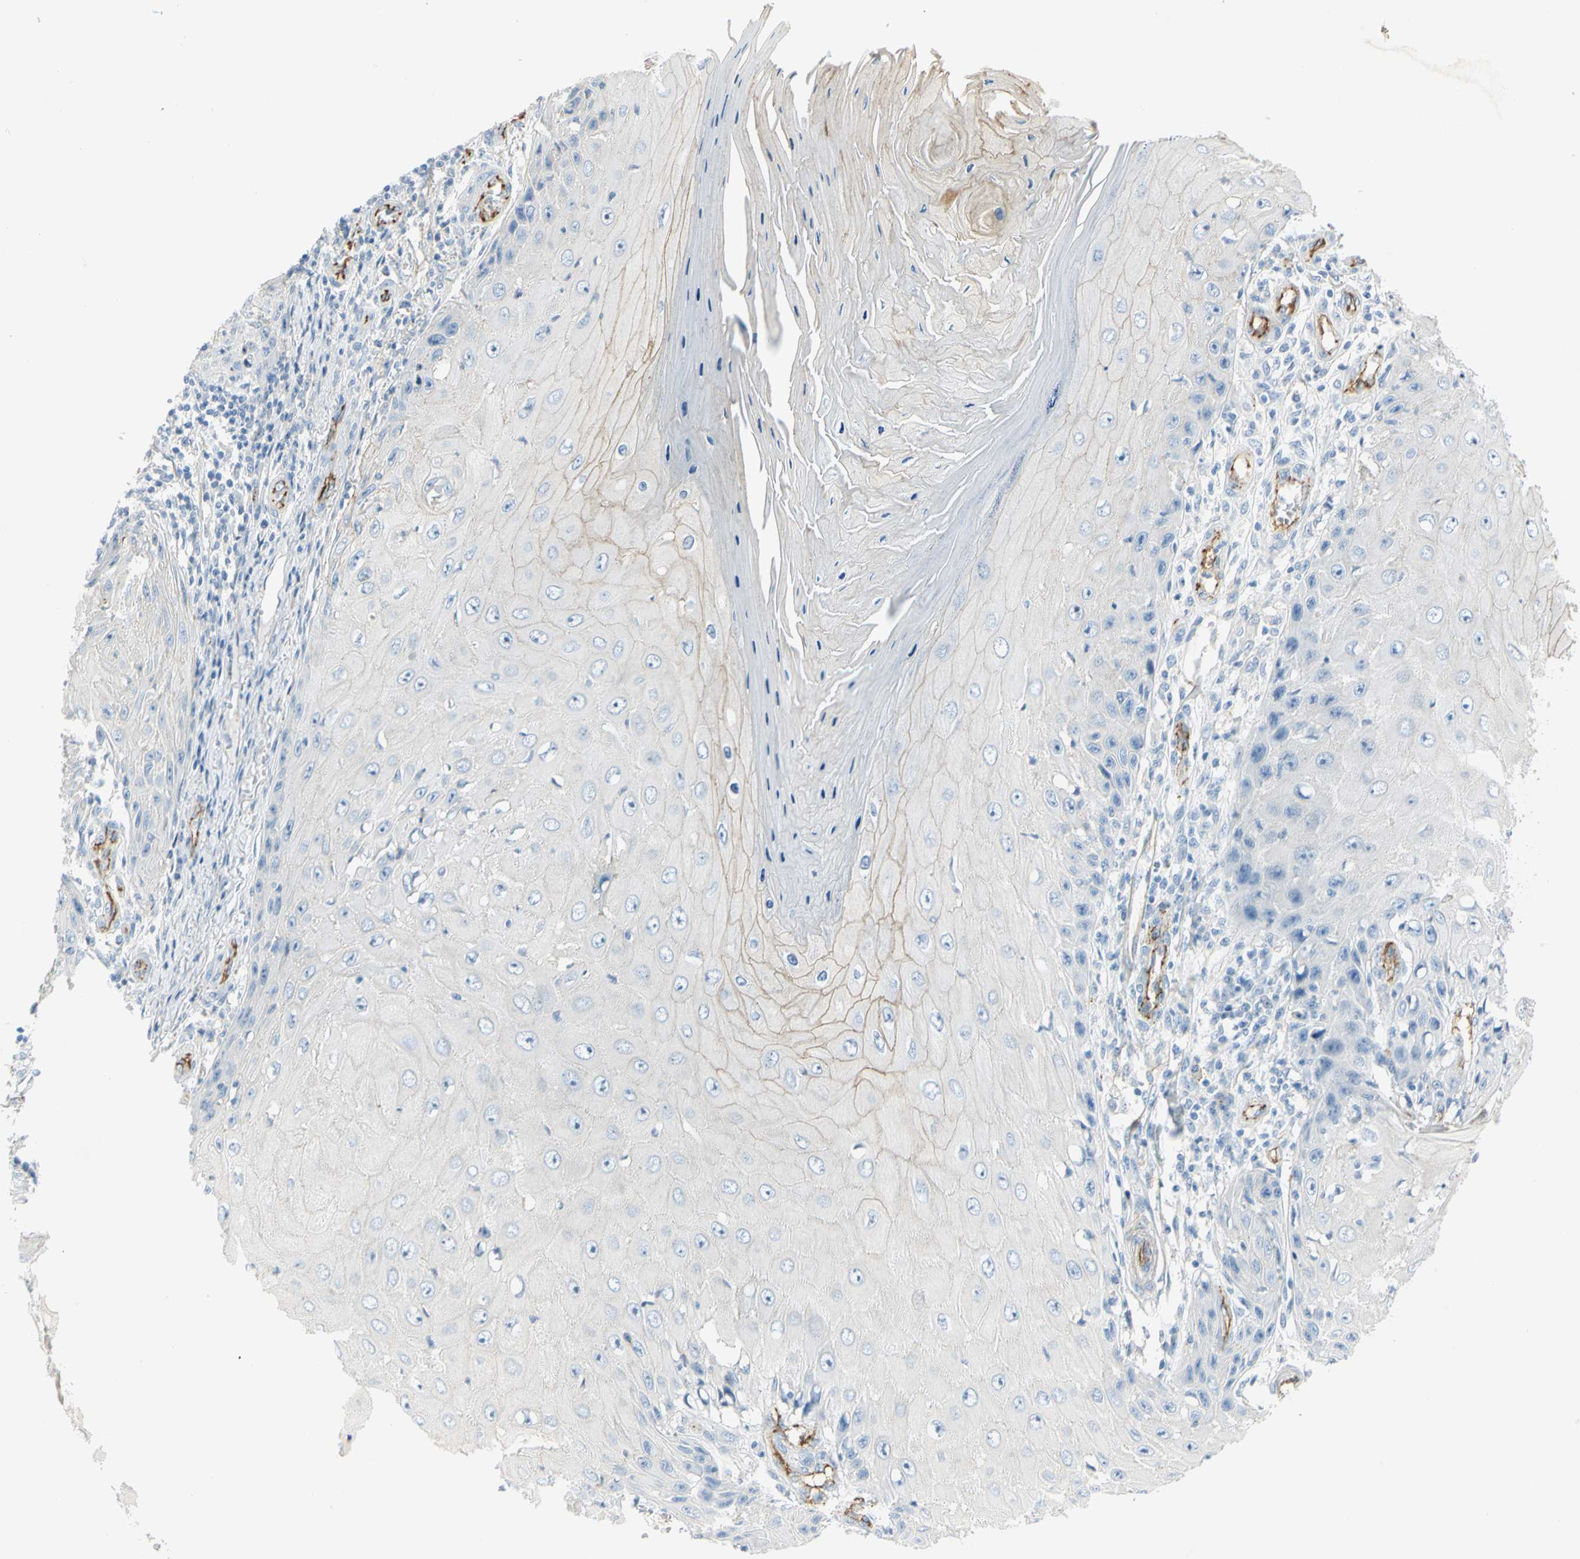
{"staining": {"intensity": "weak", "quantity": "<25%", "location": "cytoplasmic/membranous"}, "tissue": "skin cancer", "cell_type": "Tumor cells", "image_type": "cancer", "snomed": [{"axis": "morphology", "description": "Squamous cell carcinoma, NOS"}, {"axis": "topography", "description": "Skin"}], "caption": "Human skin cancer stained for a protein using IHC shows no staining in tumor cells.", "gene": "VPS9D1", "patient": {"sex": "female", "age": 73}}